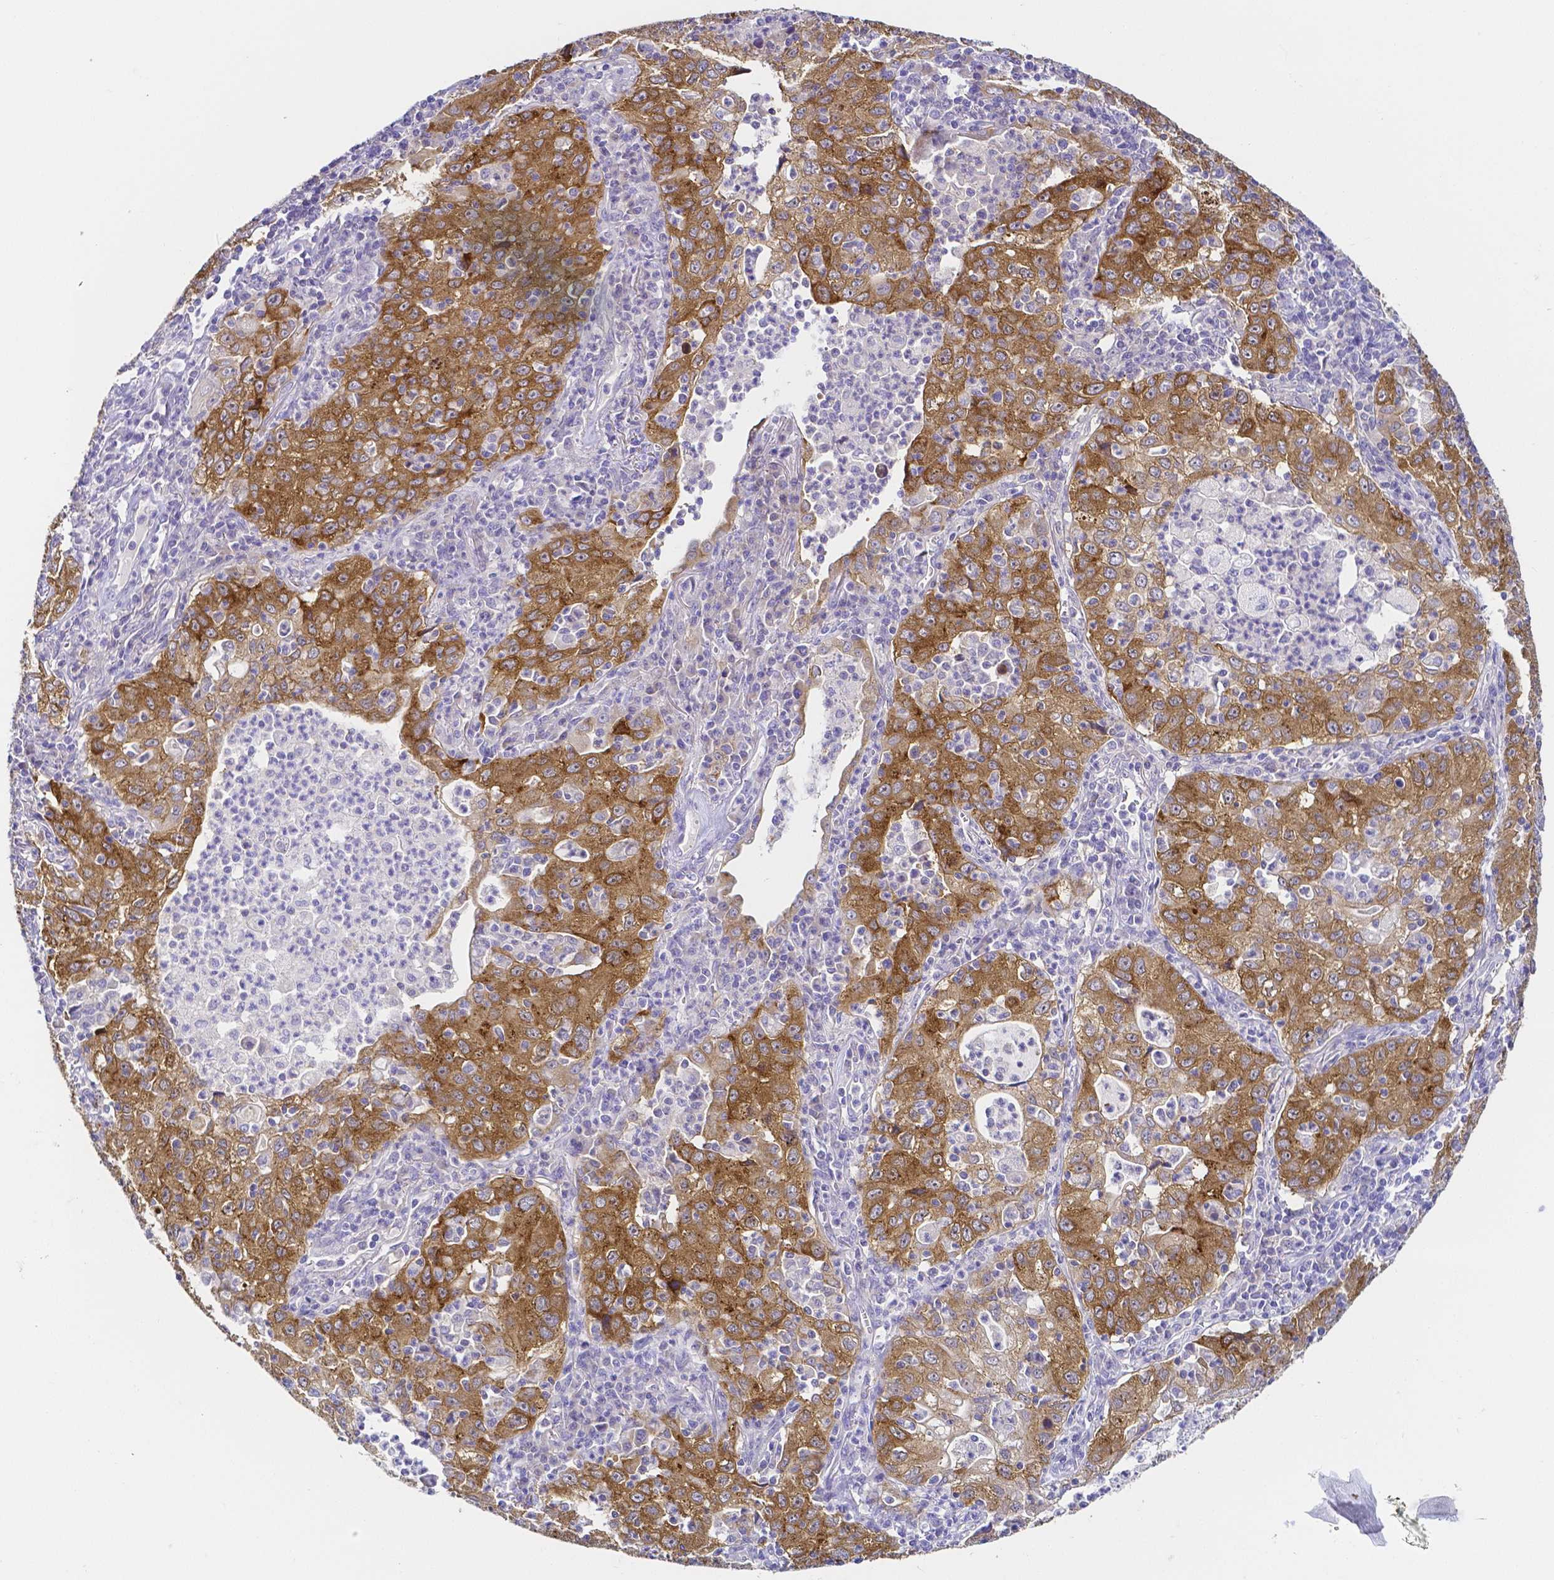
{"staining": {"intensity": "moderate", "quantity": ">75%", "location": "cytoplasmic/membranous"}, "tissue": "lung cancer", "cell_type": "Tumor cells", "image_type": "cancer", "snomed": [{"axis": "morphology", "description": "Squamous cell carcinoma, NOS"}, {"axis": "topography", "description": "Lung"}], "caption": "Tumor cells exhibit medium levels of moderate cytoplasmic/membranous expression in about >75% of cells in human squamous cell carcinoma (lung).", "gene": "PKP3", "patient": {"sex": "male", "age": 71}}